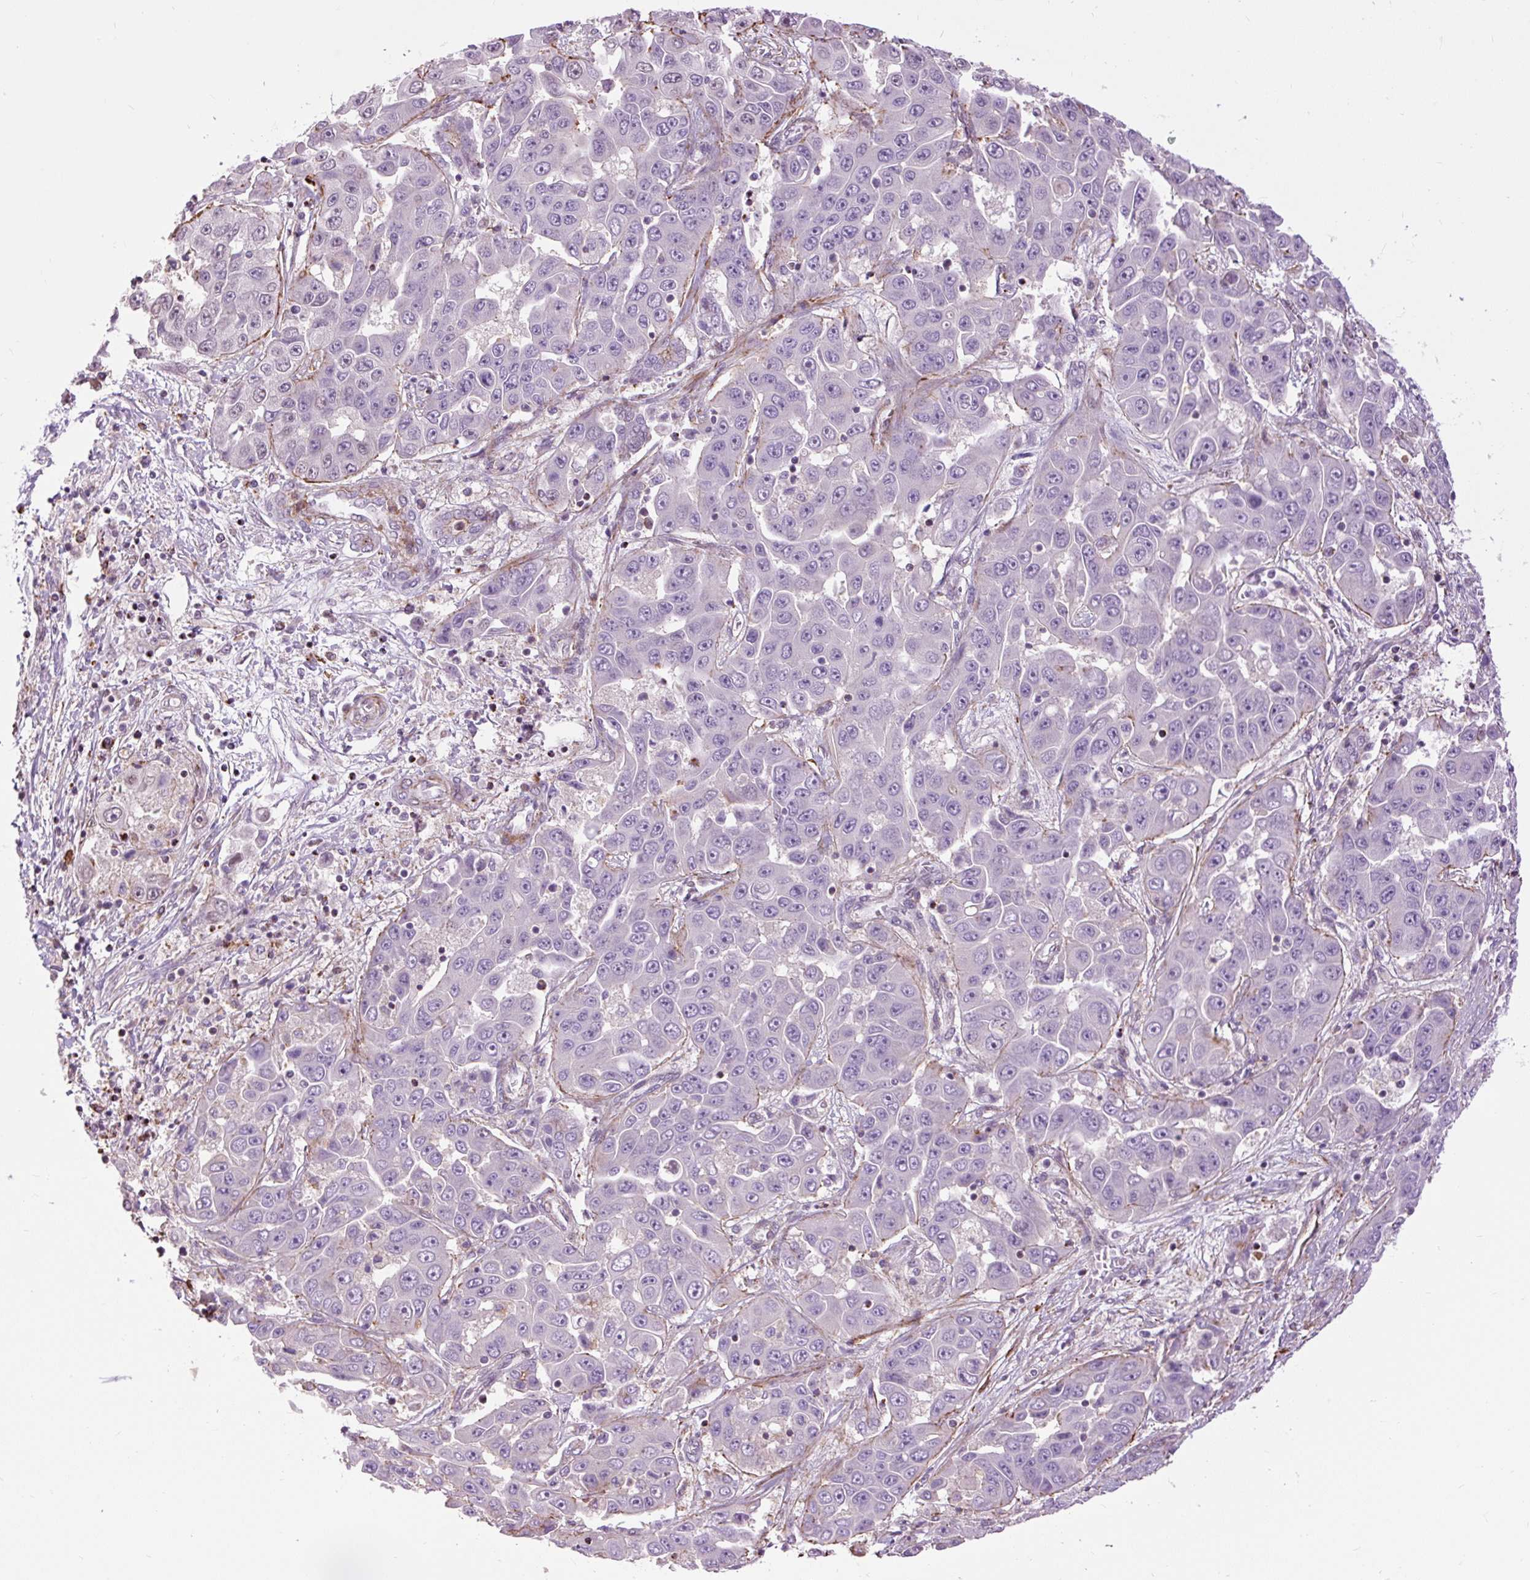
{"staining": {"intensity": "negative", "quantity": "none", "location": "none"}, "tissue": "liver cancer", "cell_type": "Tumor cells", "image_type": "cancer", "snomed": [{"axis": "morphology", "description": "Cholangiocarcinoma"}, {"axis": "topography", "description": "Liver"}], "caption": "Tumor cells are negative for protein expression in human liver cancer (cholangiocarcinoma).", "gene": "ZNF197", "patient": {"sex": "female", "age": 52}}